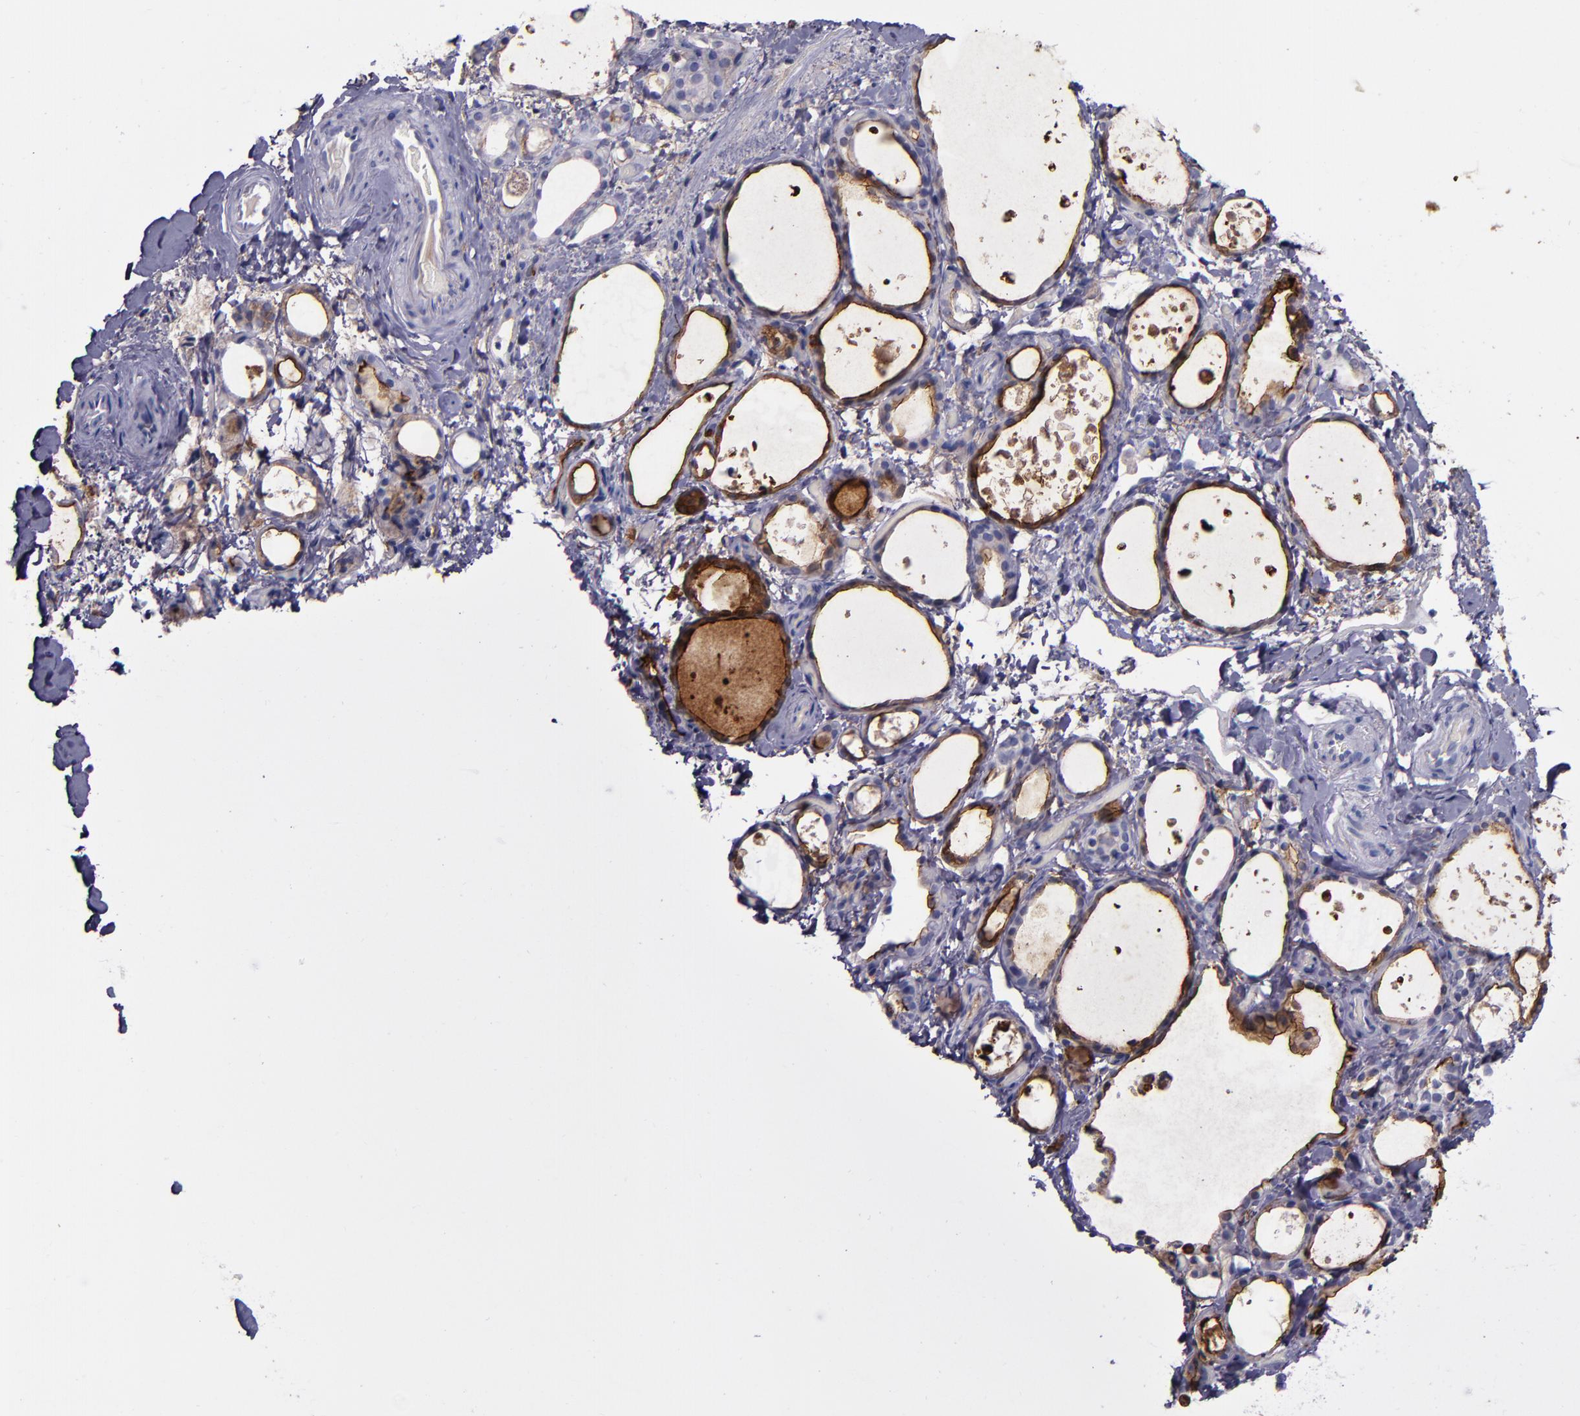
{"staining": {"intensity": "strong", "quantity": ">75%", "location": "cytoplasmic/membranous"}, "tissue": "thyroid gland", "cell_type": "Glandular cells", "image_type": "normal", "snomed": [{"axis": "morphology", "description": "Normal tissue, NOS"}, {"axis": "topography", "description": "Thyroid gland"}], "caption": "Immunohistochemical staining of unremarkable human thyroid gland demonstrates strong cytoplasmic/membranous protein staining in about >75% of glandular cells. (Brightfield microscopy of DAB IHC at high magnification).", "gene": "MFGE8", "patient": {"sex": "female", "age": 75}}